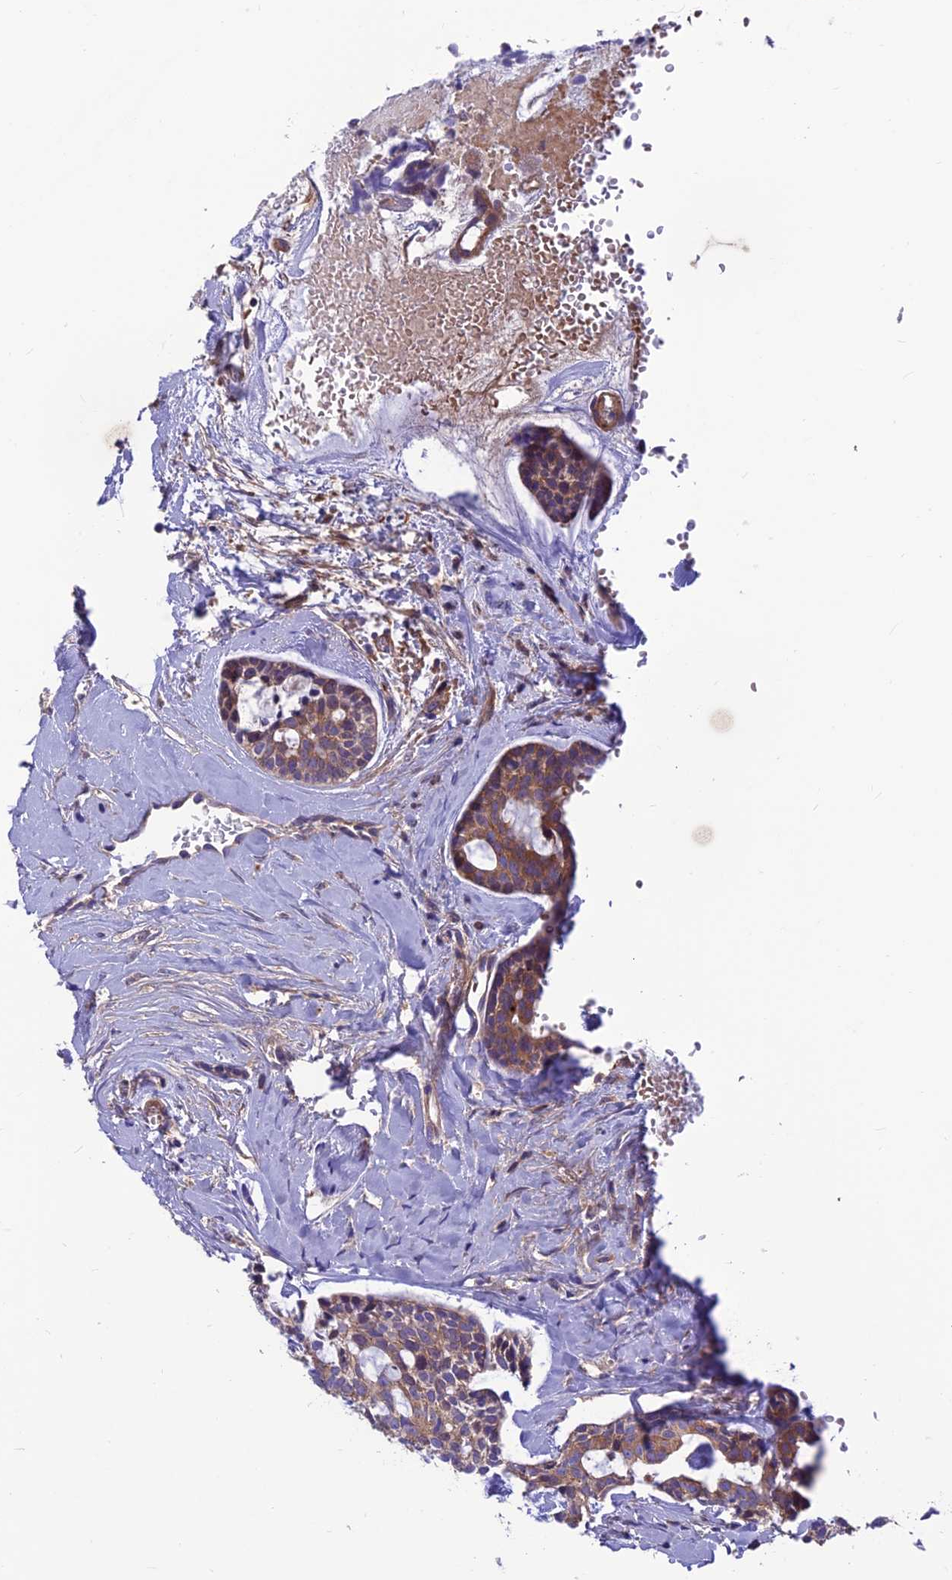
{"staining": {"intensity": "moderate", "quantity": ">75%", "location": "cytoplasmic/membranous"}, "tissue": "head and neck cancer", "cell_type": "Tumor cells", "image_type": "cancer", "snomed": [{"axis": "morphology", "description": "Normal tissue, NOS"}, {"axis": "morphology", "description": "Adenocarcinoma, NOS"}, {"axis": "topography", "description": "Subcutis"}, {"axis": "topography", "description": "Nasopharynx"}, {"axis": "topography", "description": "Head-Neck"}], "caption": "Immunohistochemical staining of human head and neck cancer displays medium levels of moderate cytoplasmic/membranous expression in about >75% of tumor cells. The staining was performed using DAB (3,3'-diaminobenzidine) to visualize the protein expression in brown, while the nuclei were stained in blue with hematoxylin (Magnification: 20x).", "gene": "VPS16", "patient": {"sex": "female", "age": 73}}